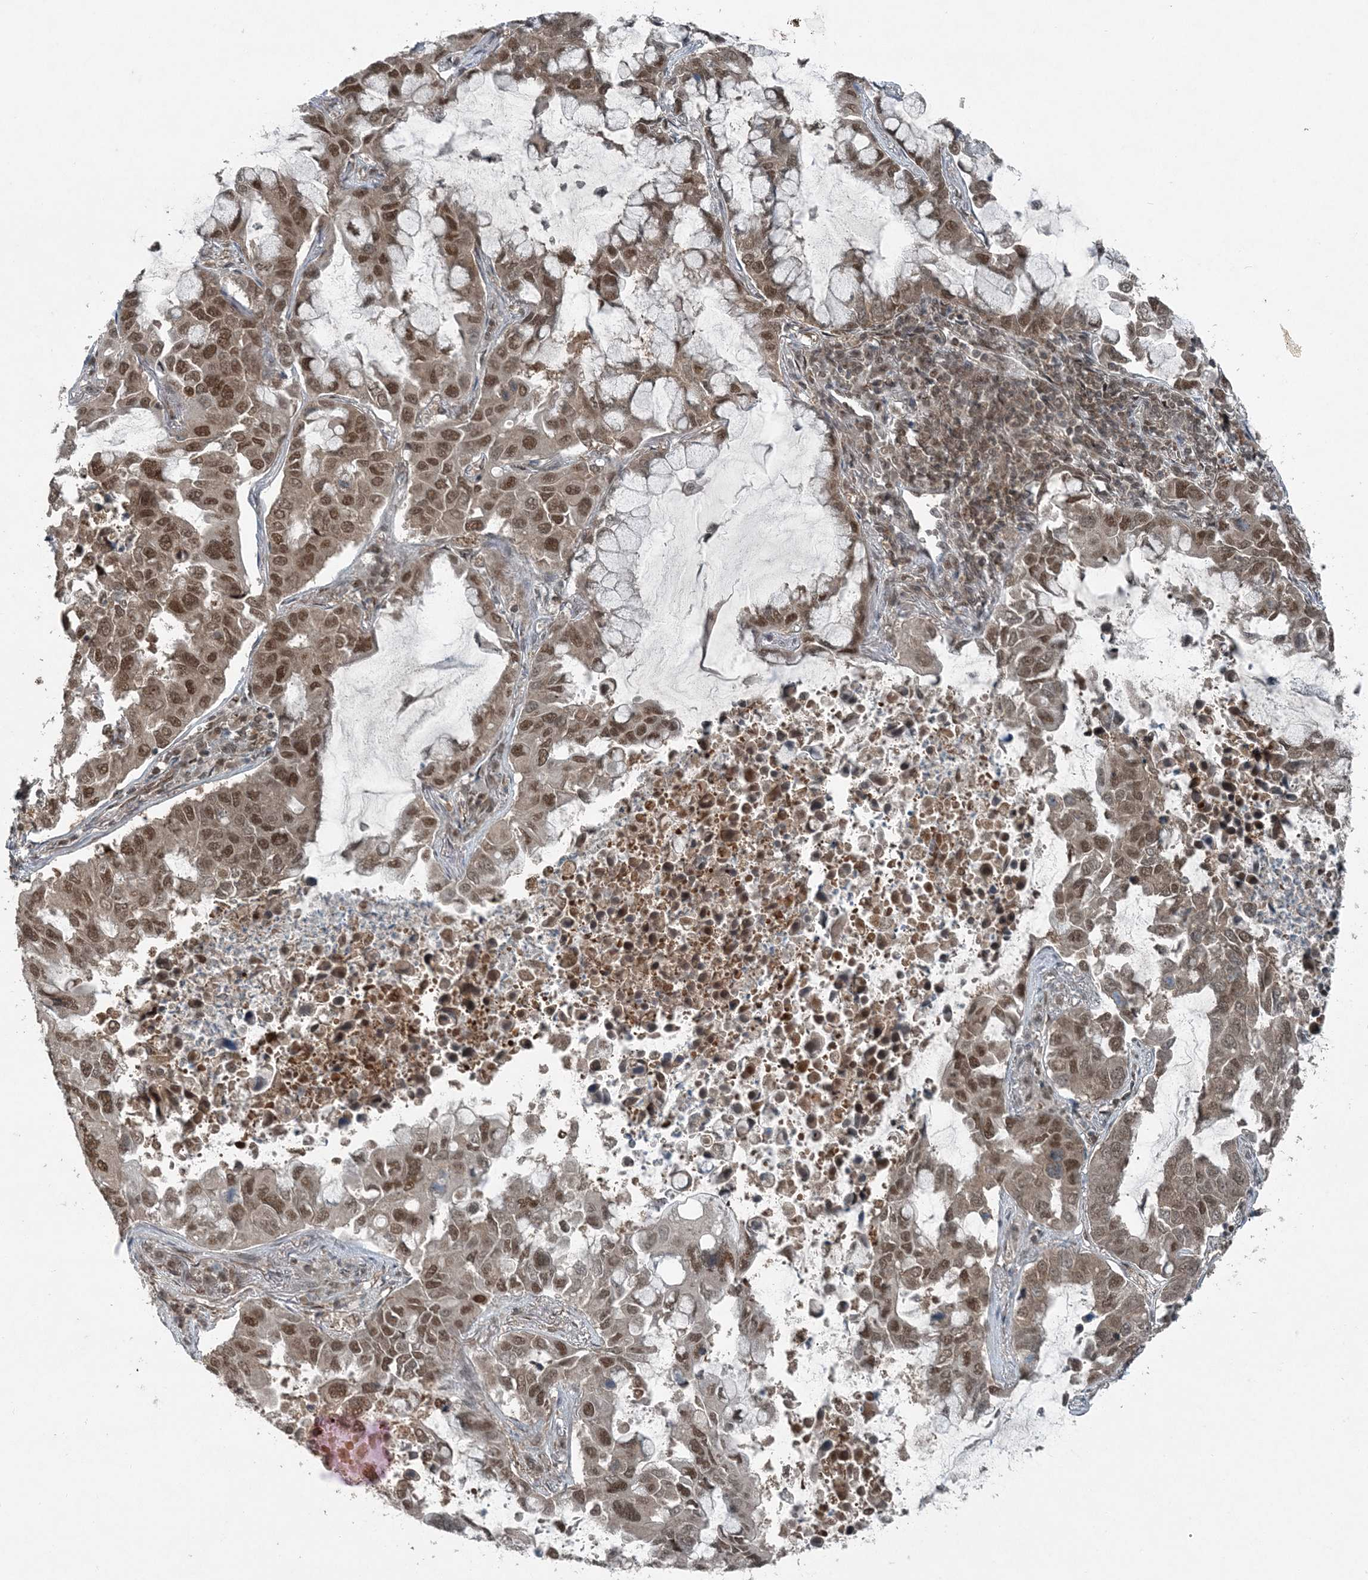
{"staining": {"intensity": "moderate", "quantity": ">75%", "location": "nuclear"}, "tissue": "lung cancer", "cell_type": "Tumor cells", "image_type": "cancer", "snomed": [{"axis": "morphology", "description": "Adenocarcinoma, NOS"}, {"axis": "topography", "description": "Lung"}], "caption": "IHC photomicrograph of lung adenocarcinoma stained for a protein (brown), which shows medium levels of moderate nuclear staining in approximately >75% of tumor cells.", "gene": "COPS7B", "patient": {"sex": "male", "age": 64}}